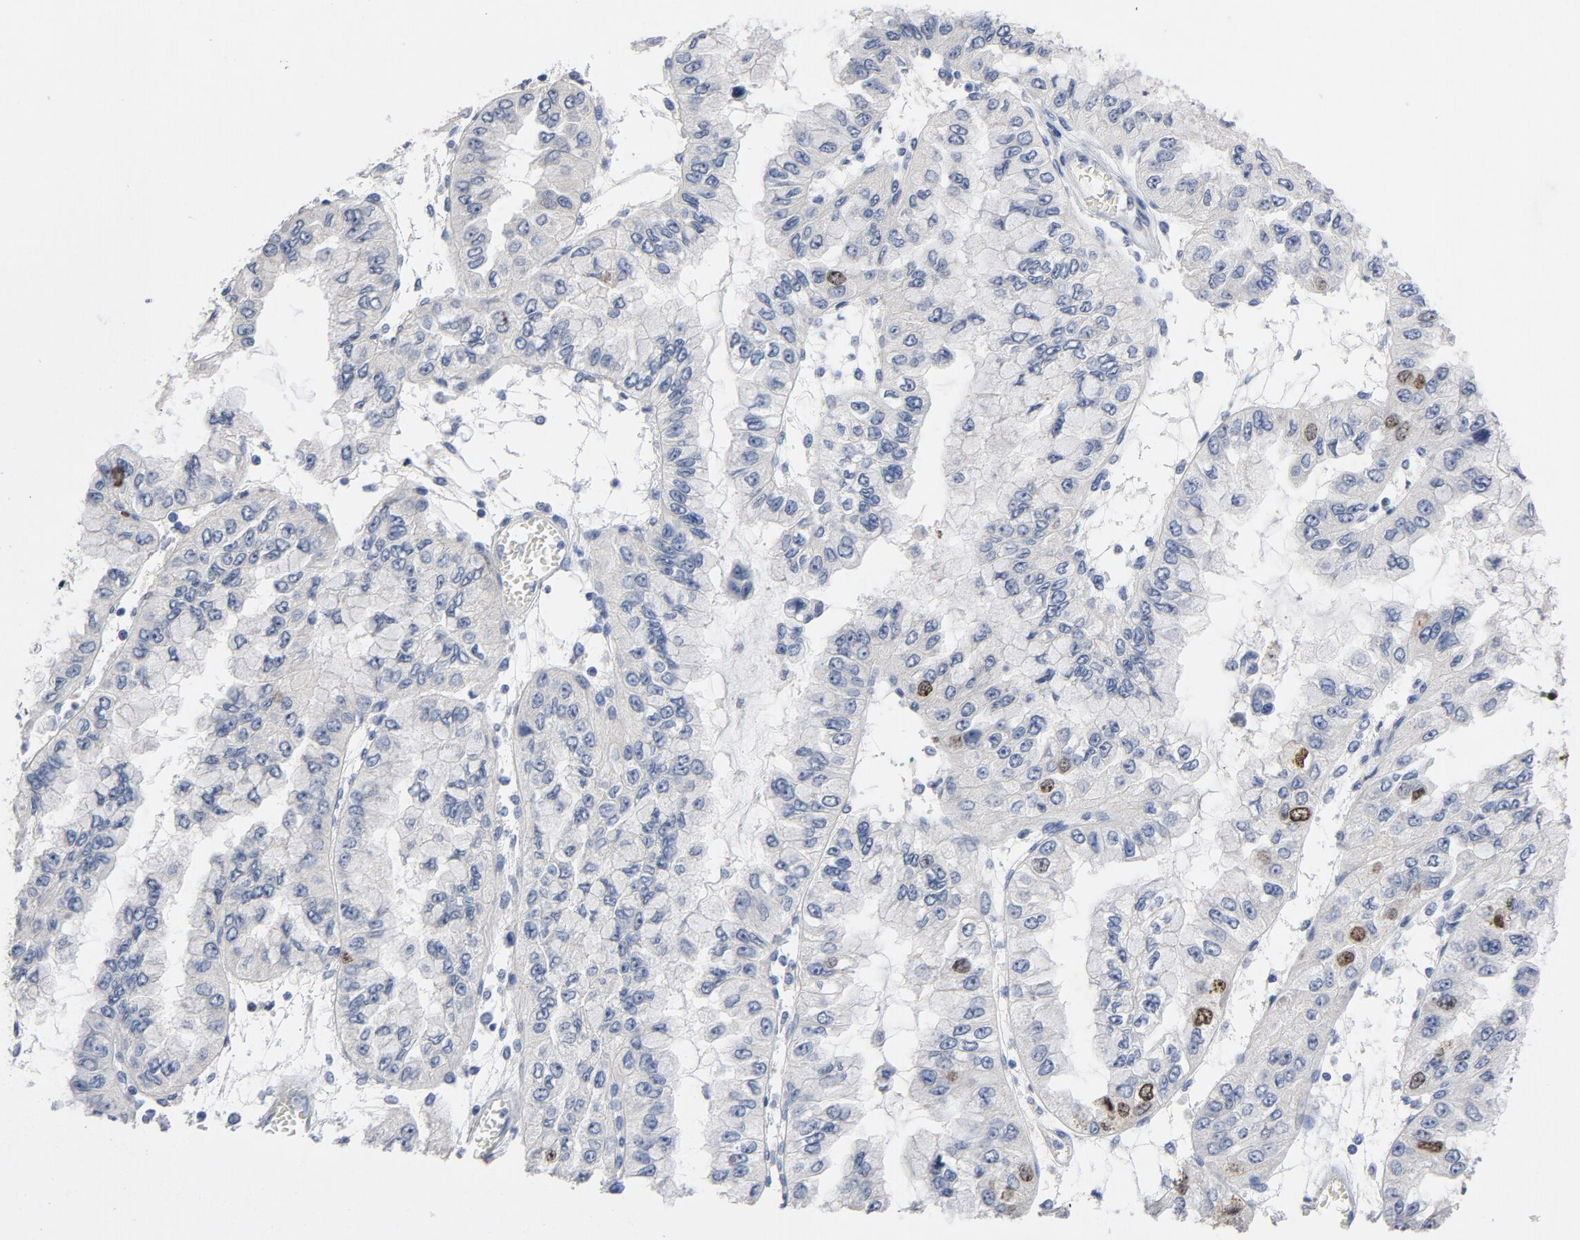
{"staining": {"intensity": "moderate", "quantity": "<25%", "location": "nuclear"}, "tissue": "liver cancer", "cell_type": "Tumor cells", "image_type": "cancer", "snomed": [{"axis": "morphology", "description": "Cholangiocarcinoma"}, {"axis": "topography", "description": "Liver"}], "caption": "Immunohistochemical staining of liver cancer (cholangiocarcinoma) displays low levels of moderate nuclear expression in approximately <25% of tumor cells.", "gene": "BIRC5", "patient": {"sex": "female", "age": 79}}